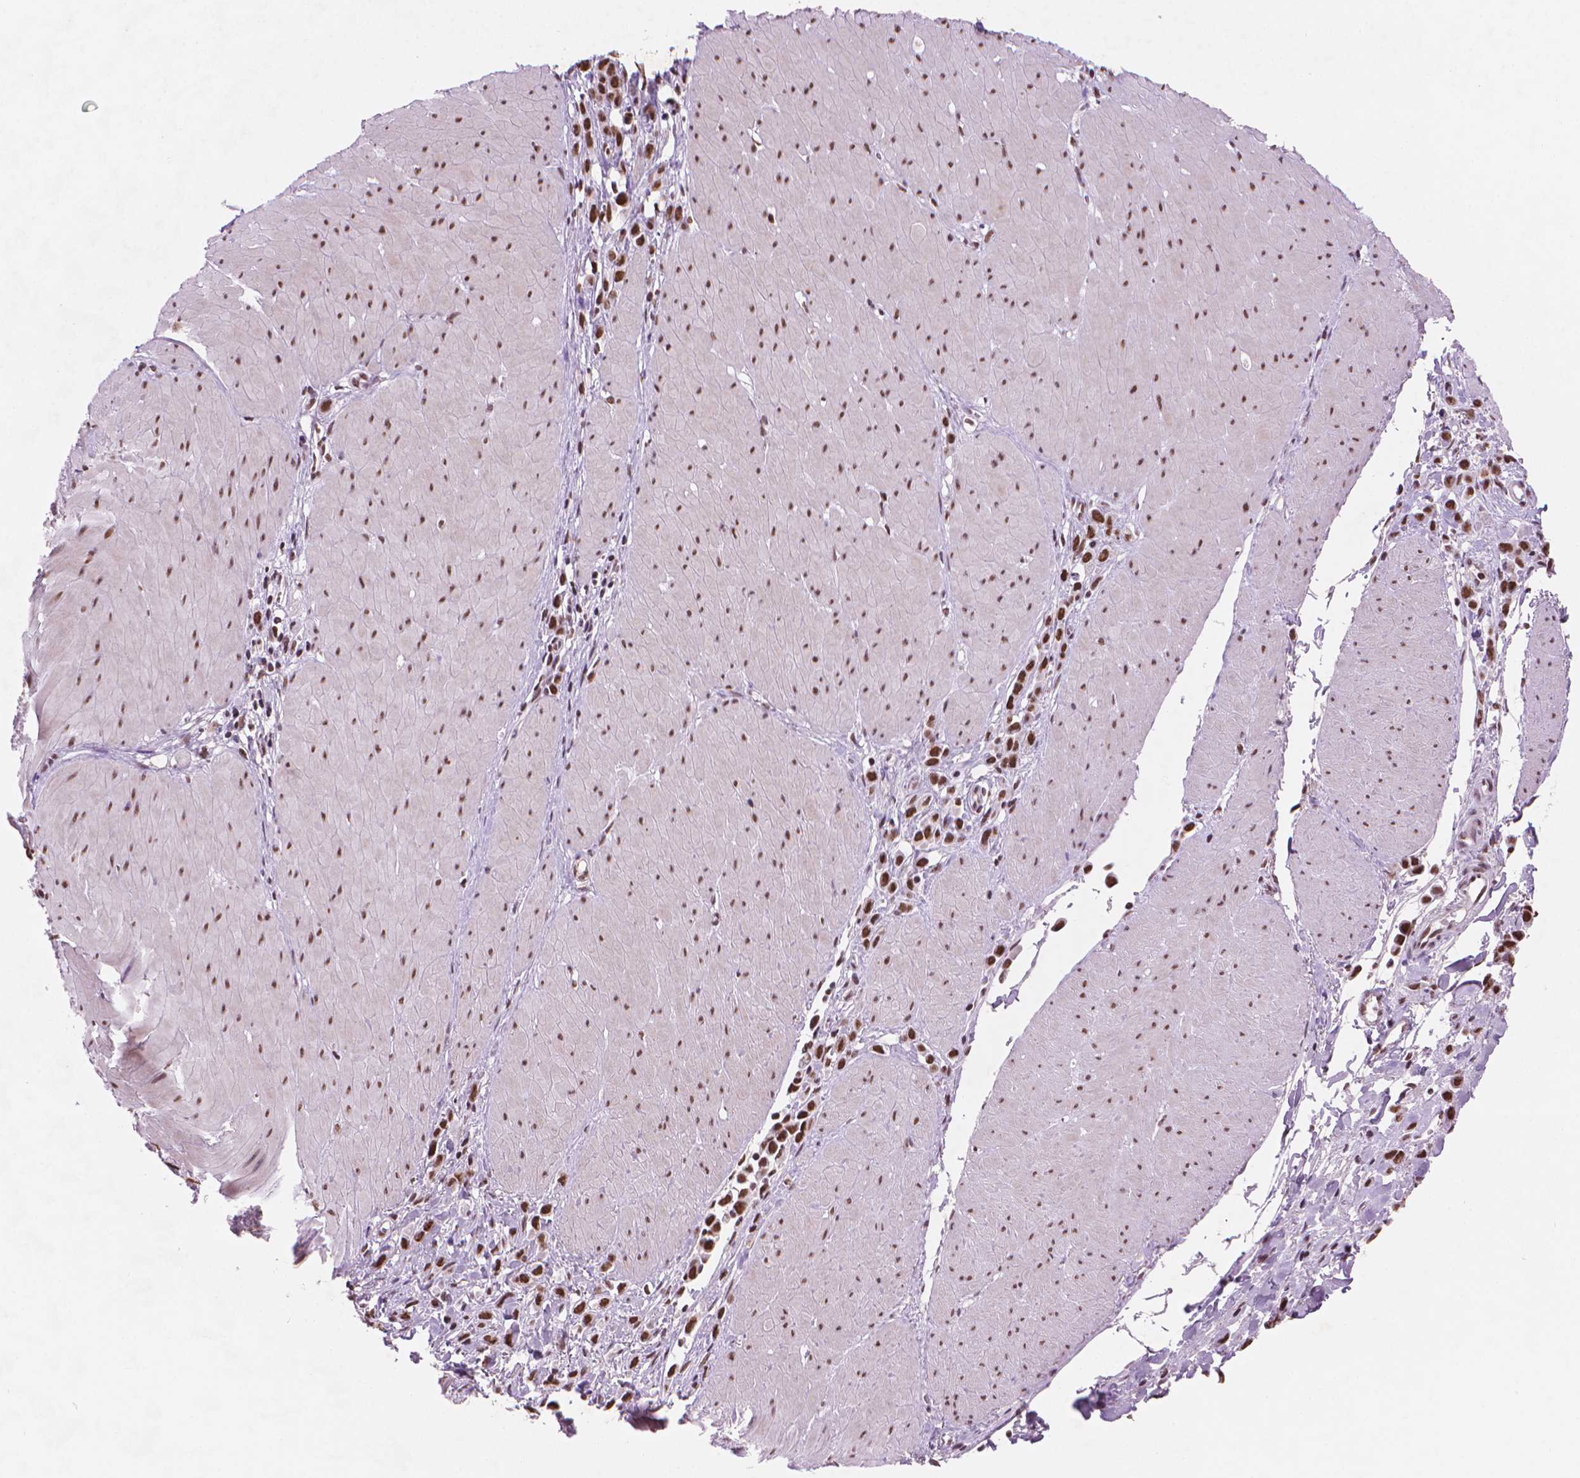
{"staining": {"intensity": "strong", "quantity": ">75%", "location": "nuclear"}, "tissue": "stomach cancer", "cell_type": "Tumor cells", "image_type": "cancer", "snomed": [{"axis": "morphology", "description": "Adenocarcinoma, NOS"}, {"axis": "topography", "description": "Stomach"}], "caption": "Tumor cells exhibit high levels of strong nuclear staining in approximately >75% of cells in stomach cancer (adenocarcinoma).", "gene": "RPA4", "patient": {"sex": "male", "age": 47}}